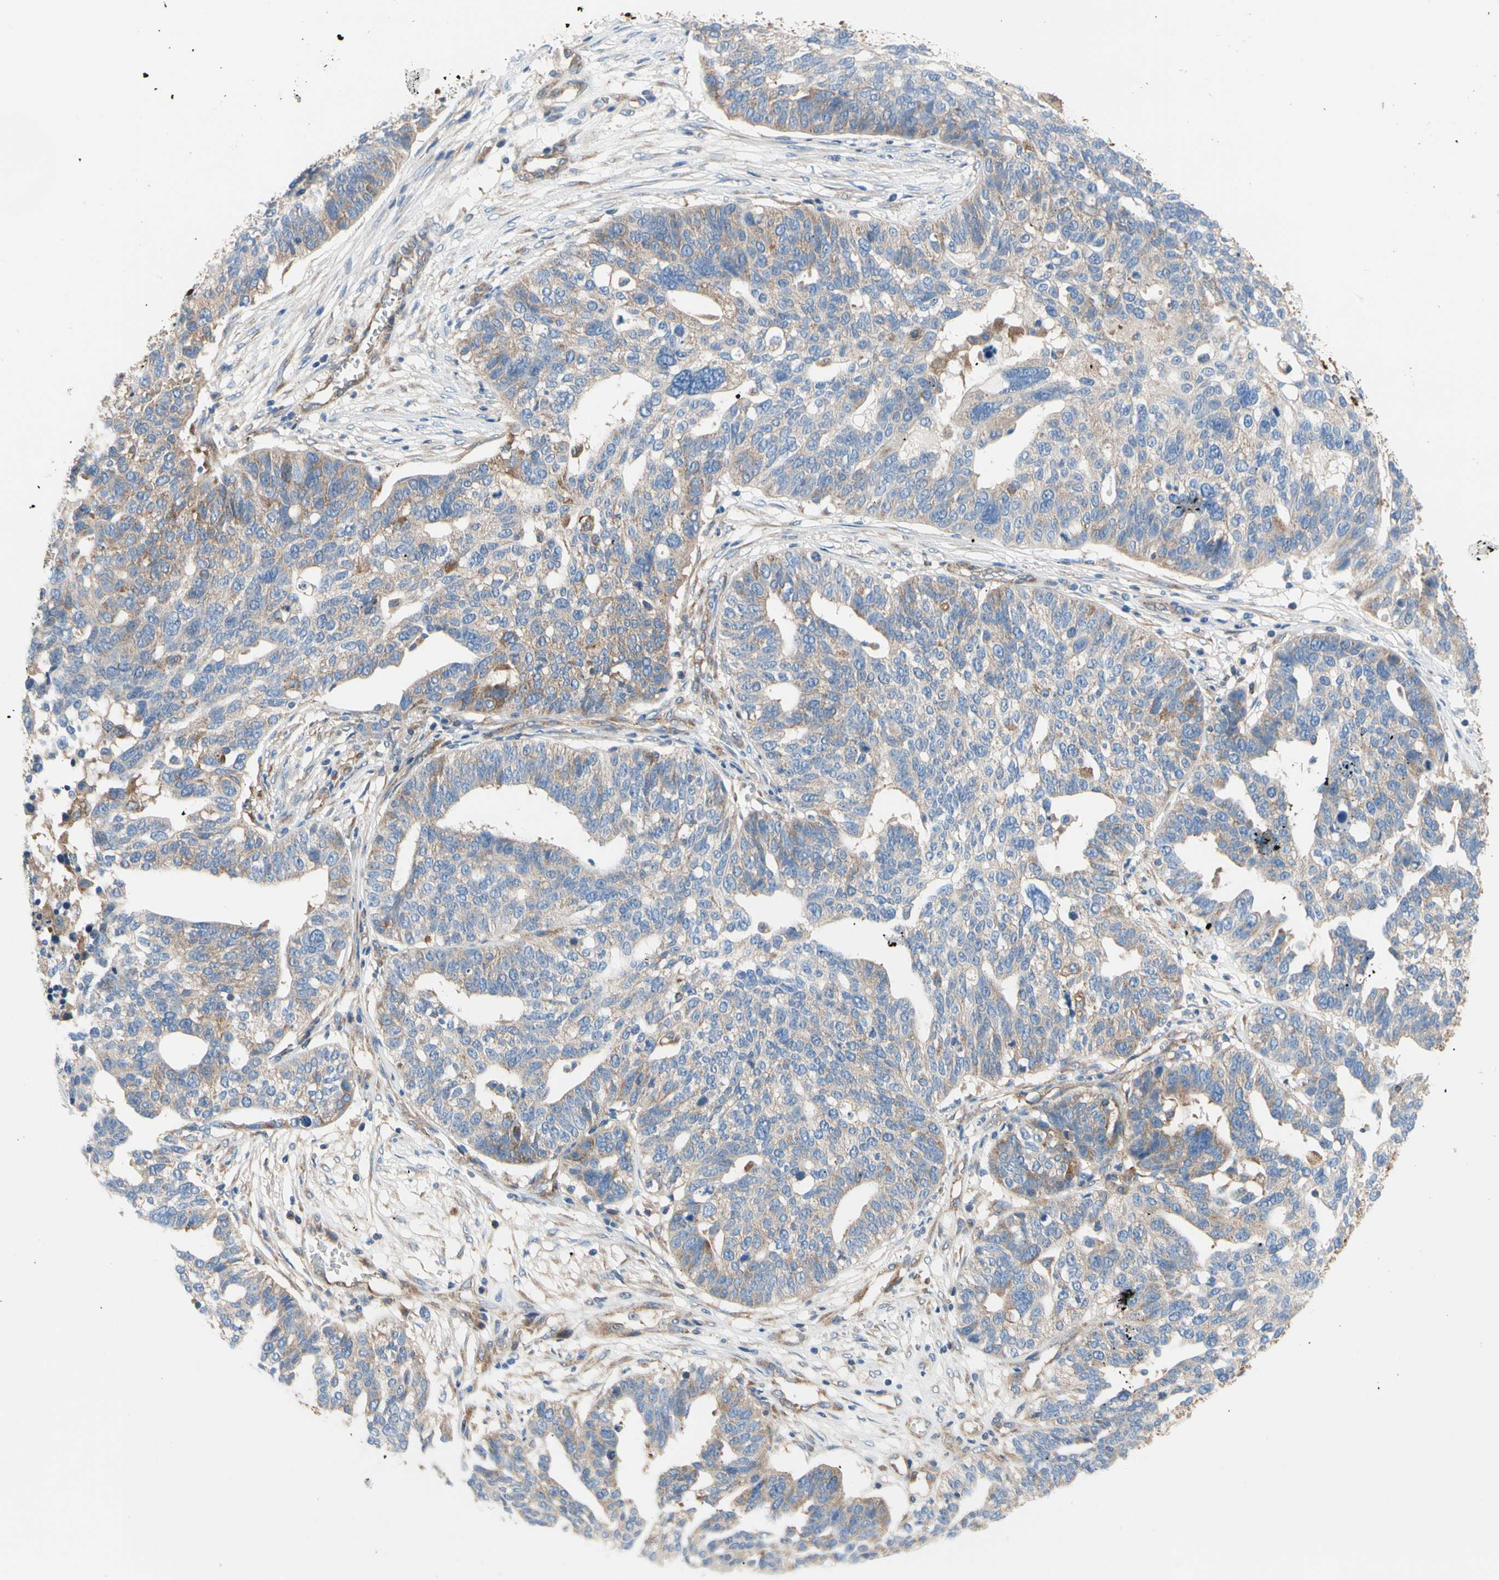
{"staining": {"intensity": "weak", "quantity": ">75%", "location": "cytoplasmic/membranous"}, "tissue": "ovarian cancer", "cell_type": "Tumor cells", "image_type": "cancer", "snomed": [{"axis": "morphology", "description": "Cystadenocarcinoma, serous, NOS"}, {"axis": "topography", "description": "Ovary"}], "caption": "A low amount of weak cytoplasmic/membranous expression is appreciated in about >75% of tumor cells in ovarian serous cystadenocarcinoma tissue. (Brightfield microscopy of DAB IHC at high magnification).", "gene": "GPHN", "patient": {"sex": "female", "age": 59}}